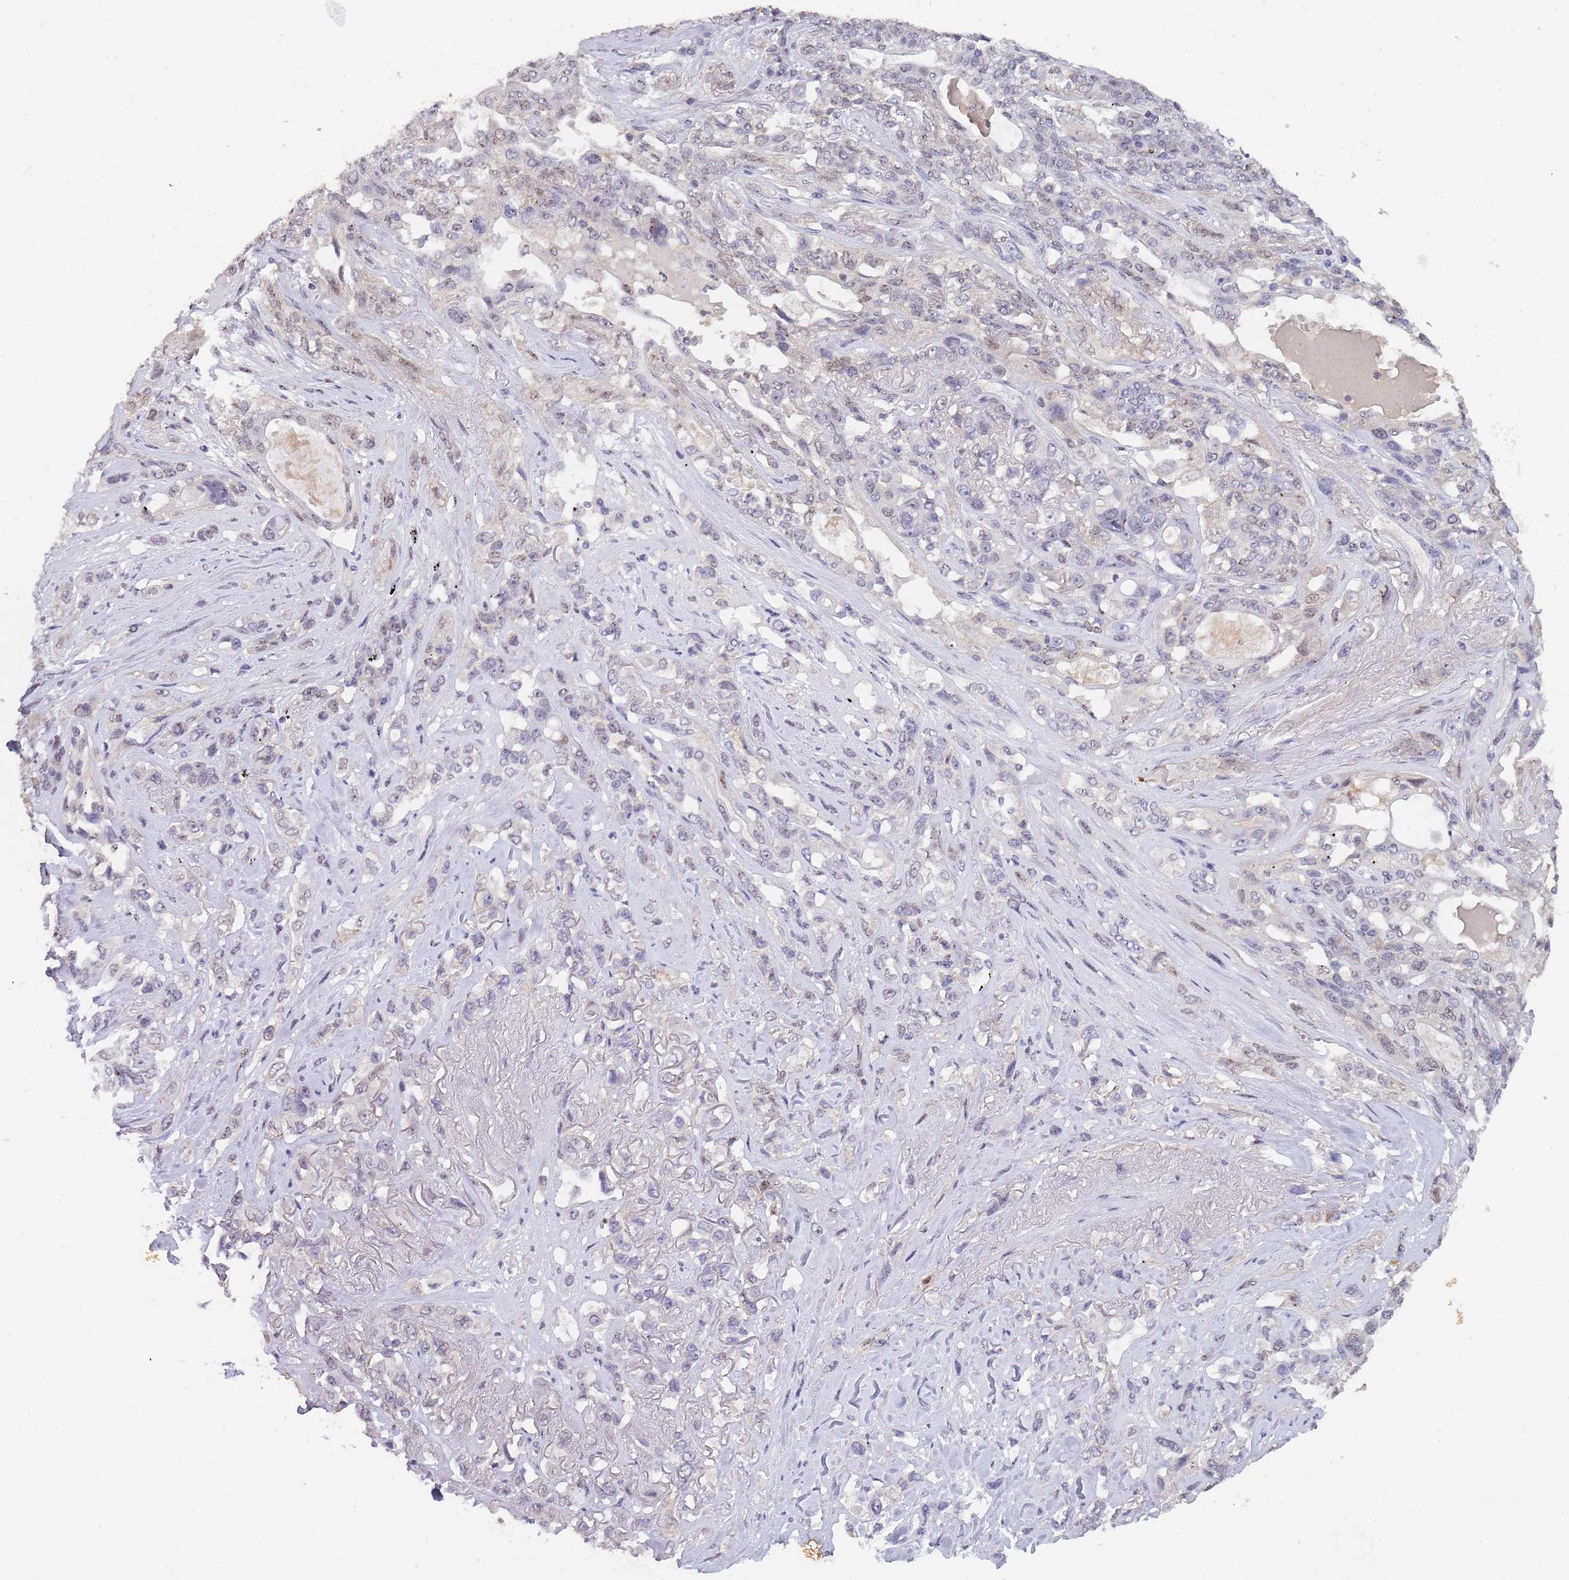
{"staining": {"intensity": "weak", "quantity": "25%-75%", "location": "nuclear"}, "tissue": "lung cancer", "cell_type": "Tumor cells", "image_type": "cancer", "snomed": [{"axis": "morphology", "description": "Squamous cell carcinoma, NOS"}, {"axis": "topography", "description": "Lung"}], "caption": "DAB immunohistochemical staining of squamous cell carcinoma (lung) shows weak nuclear protein expression in approximately 25%-75% of tumor cells. (DAB IHC with brightfield microscopy, high magnification).", "gene": "CIZ1", "patient": {"sex": "female", "age": 70}}